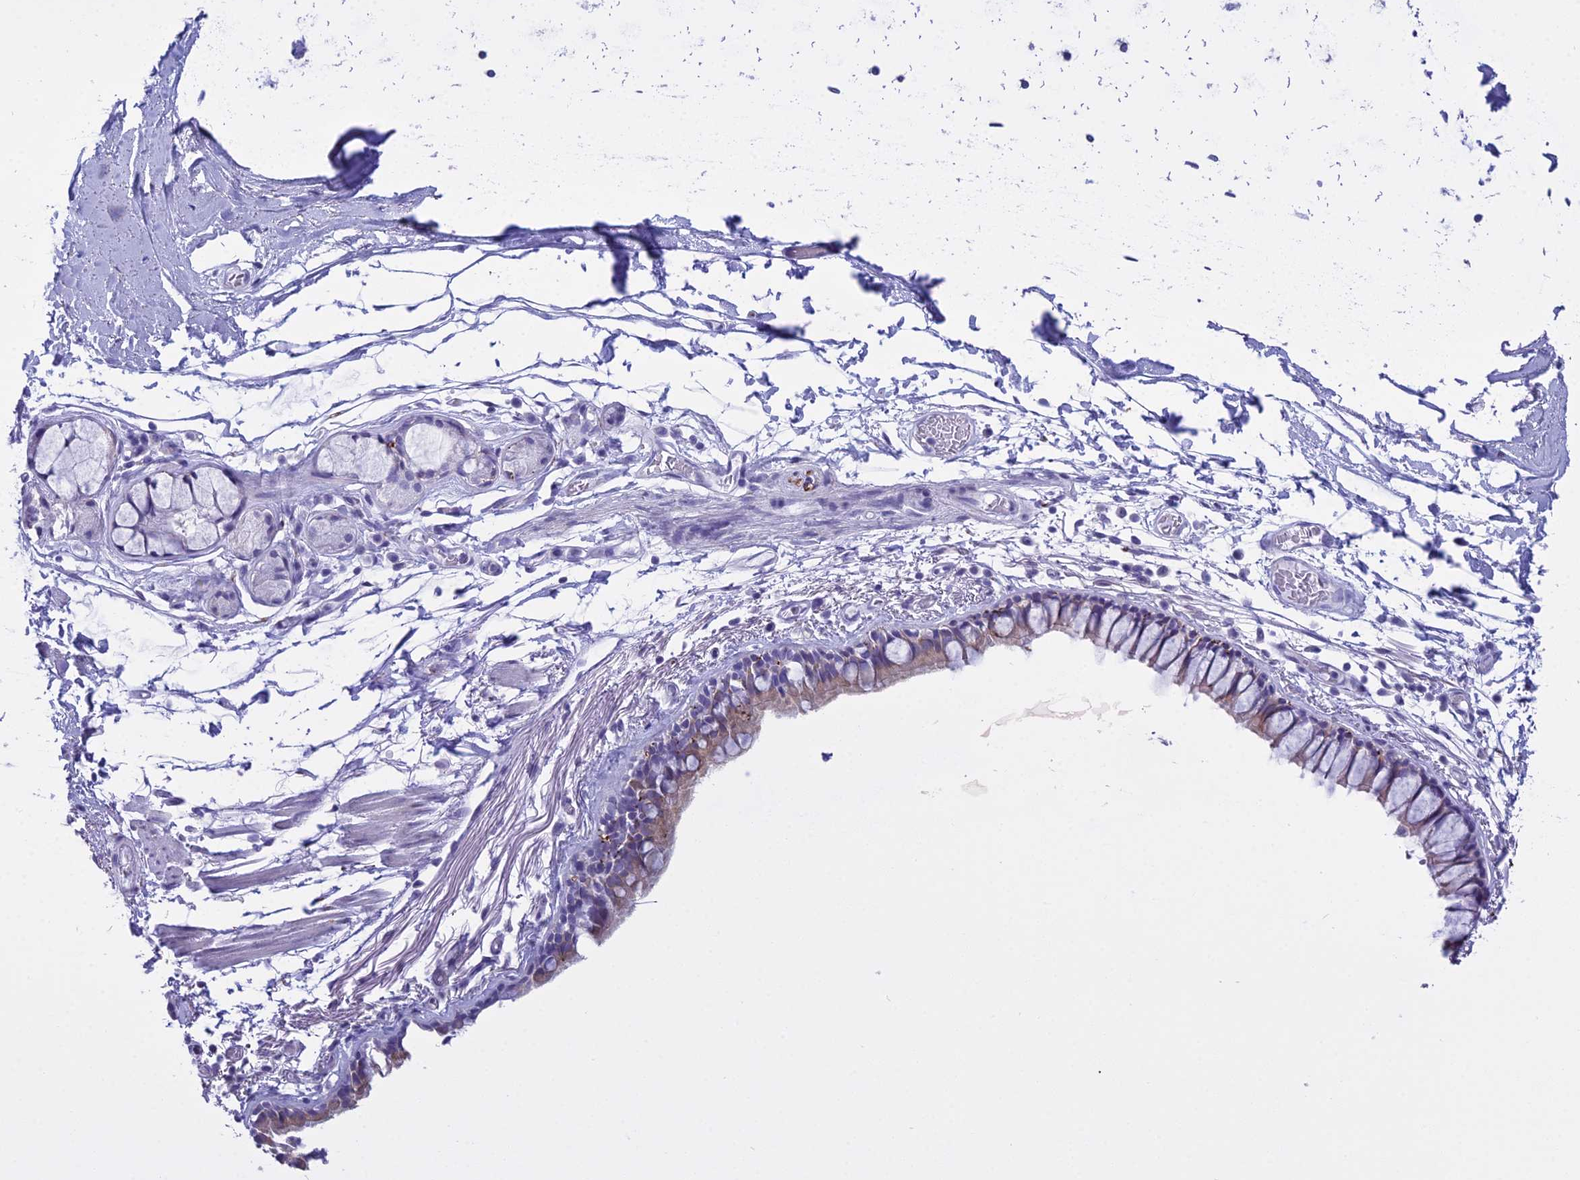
{"staining": {"intensity": "moderate", "quantity": "25%-75%", "location": "cytoplasmic/membranous"}, "tissue": "bronchus", "cell_type": "Respiratory epithelial cells", "image_type": "normal", "snomed": [{"axis": "morphology", "description": "Normal tissue, NOS"}, {"axis": "topography", "description": "Cartilage tissue"}], "caption": "Approximately 25%-75% of respiratory epithelial cells in normal bronchus demonstrate moderate cytoplasmic/membranous protein positivity as visualized by brown immunohistochemical staining.", "gene": "MAP6", "patient": {"sex": "male", "age": 63}}